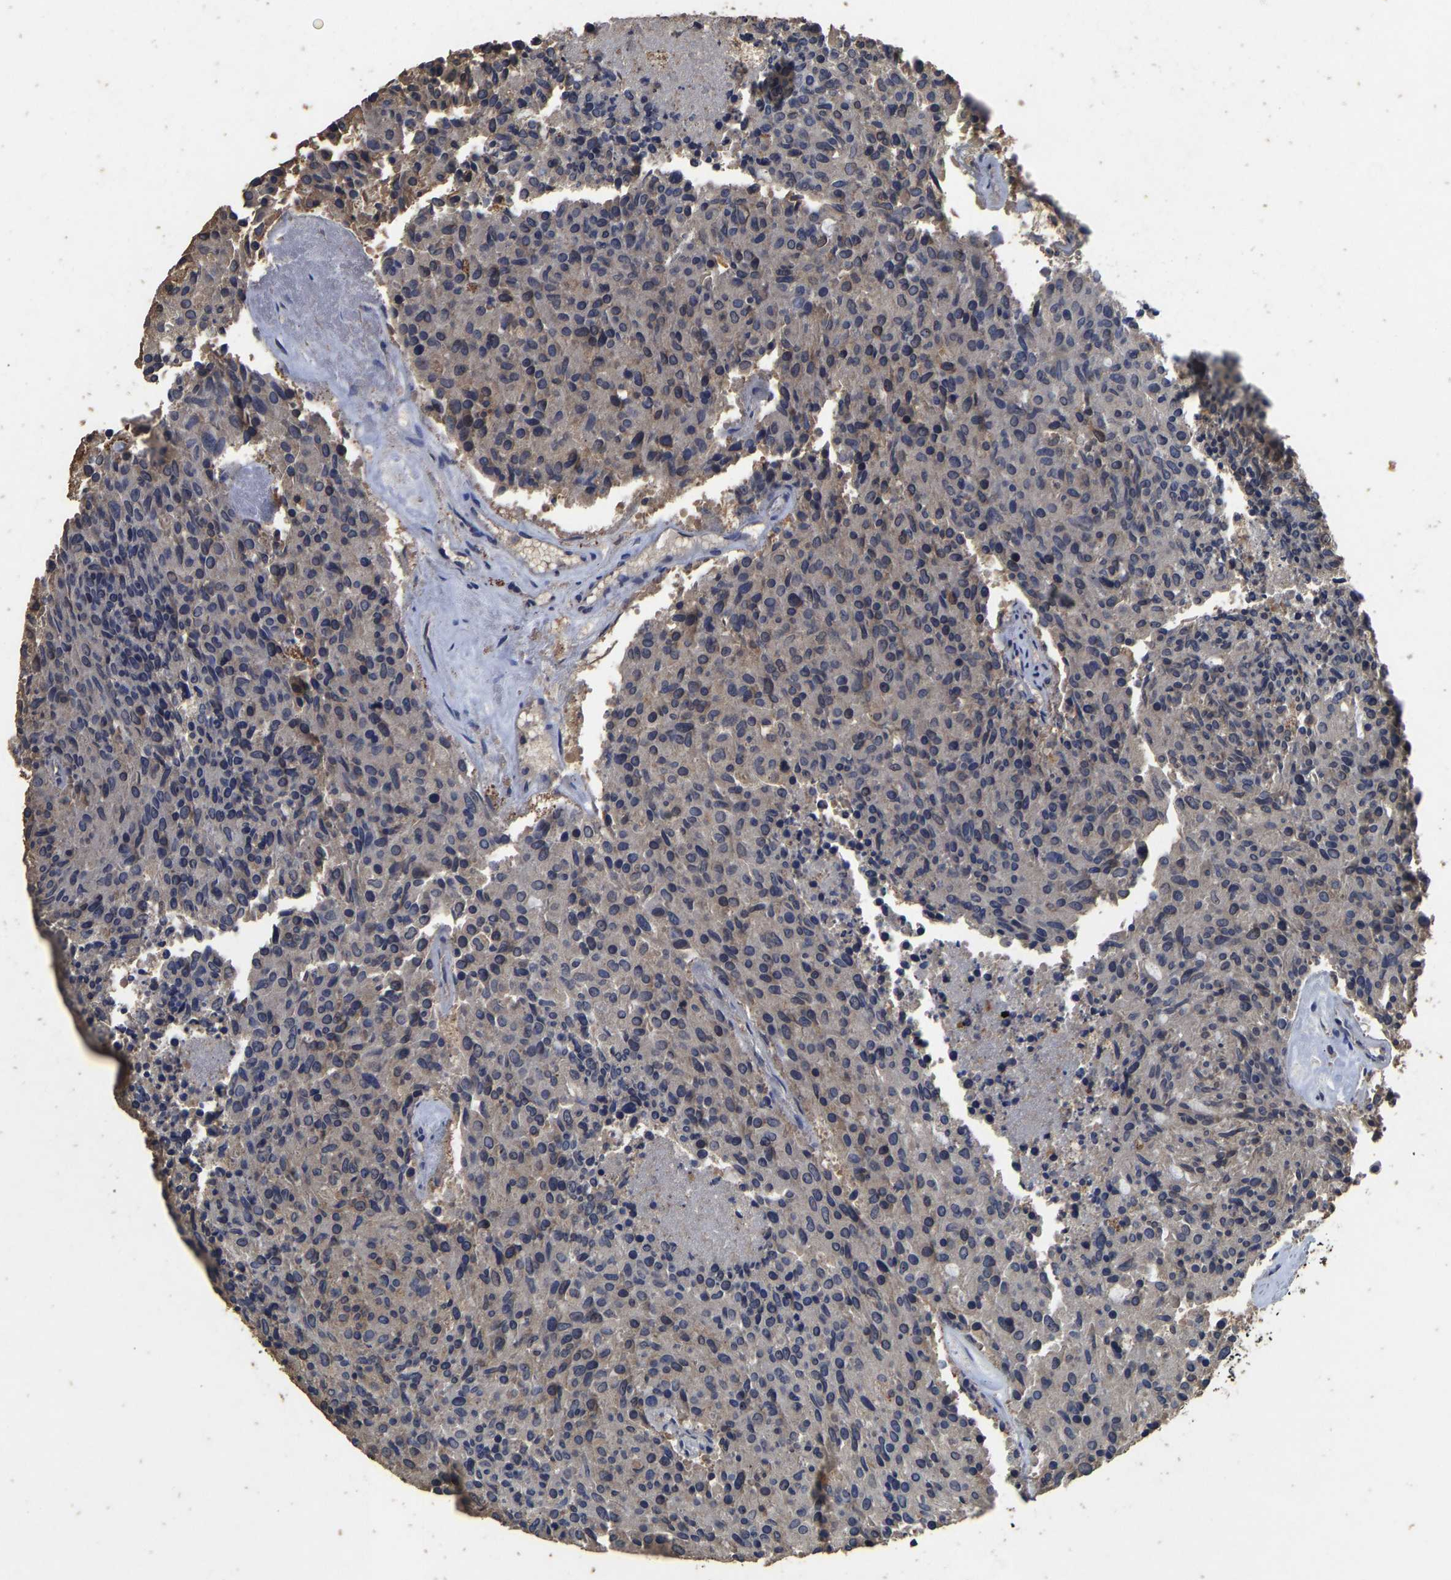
{"staining": {"intensity": "negative", "quantity": "none", "location": "none"}, "tissue": "carcinoid", "cell_type": "Tumor cells", "image_type": "cancer", "snomed": [{"axis": "morphology", "description": "Carcinoid, malignant, NOS"}, {"axis": "topography", "description": "Pancreas"}], "caption": "Immunohistochemistry photomicrograph of neoplastic tissue: human carcinoid stained with DAB exhibits no significant protein expression in tumor cells. The staining is performed using DAB (3,3'-diaminobenzidine) brown chromogen with nuclei counter-stained in using hematoxylin.", "gene": "CIDEC", "patient": {"sex": "female", "age": 54}}